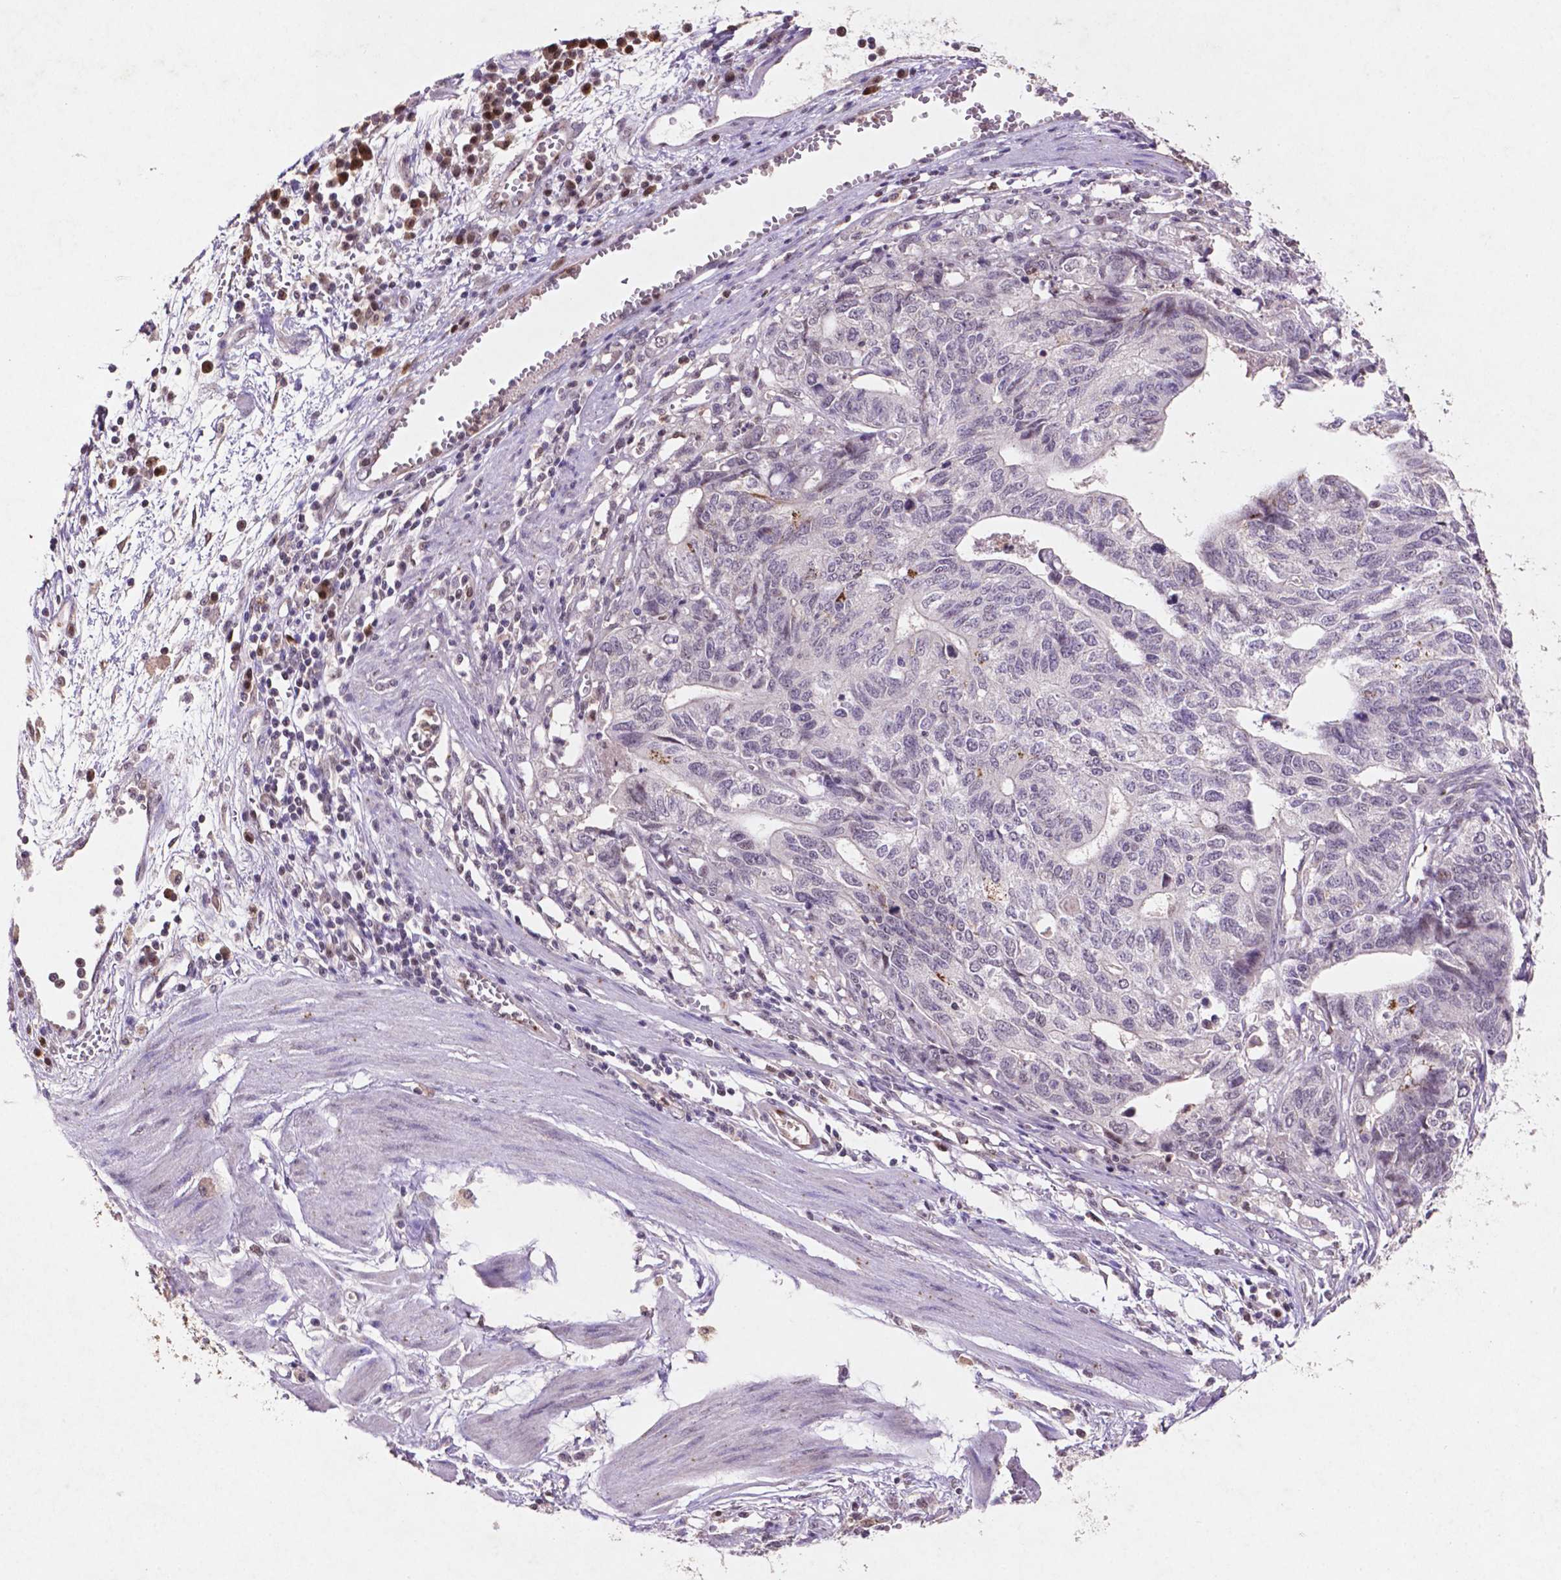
{"staining": {"intensity": "negative", "quantity": "none", "location": "none"}, "tissue": "stomach cancer", "cell_type": "Tumor cells", "image_type": "cancer", "snomed": [{"axis": "morphology", "description": "Adenocarcinoma, NOS"}, {"axis": "topography", "description": "Stomach, upper"}], "caption": "The immunohistochemistry (IHC) photomicrograph has no significant positivity in tumor cells of stomach cancer tissue. (DAB (3,3'-diaminobenzidine) IHC with hematoxylin counter stain).", "gene": "GLRX", "patient": {"sex": "female", "age": 67}}